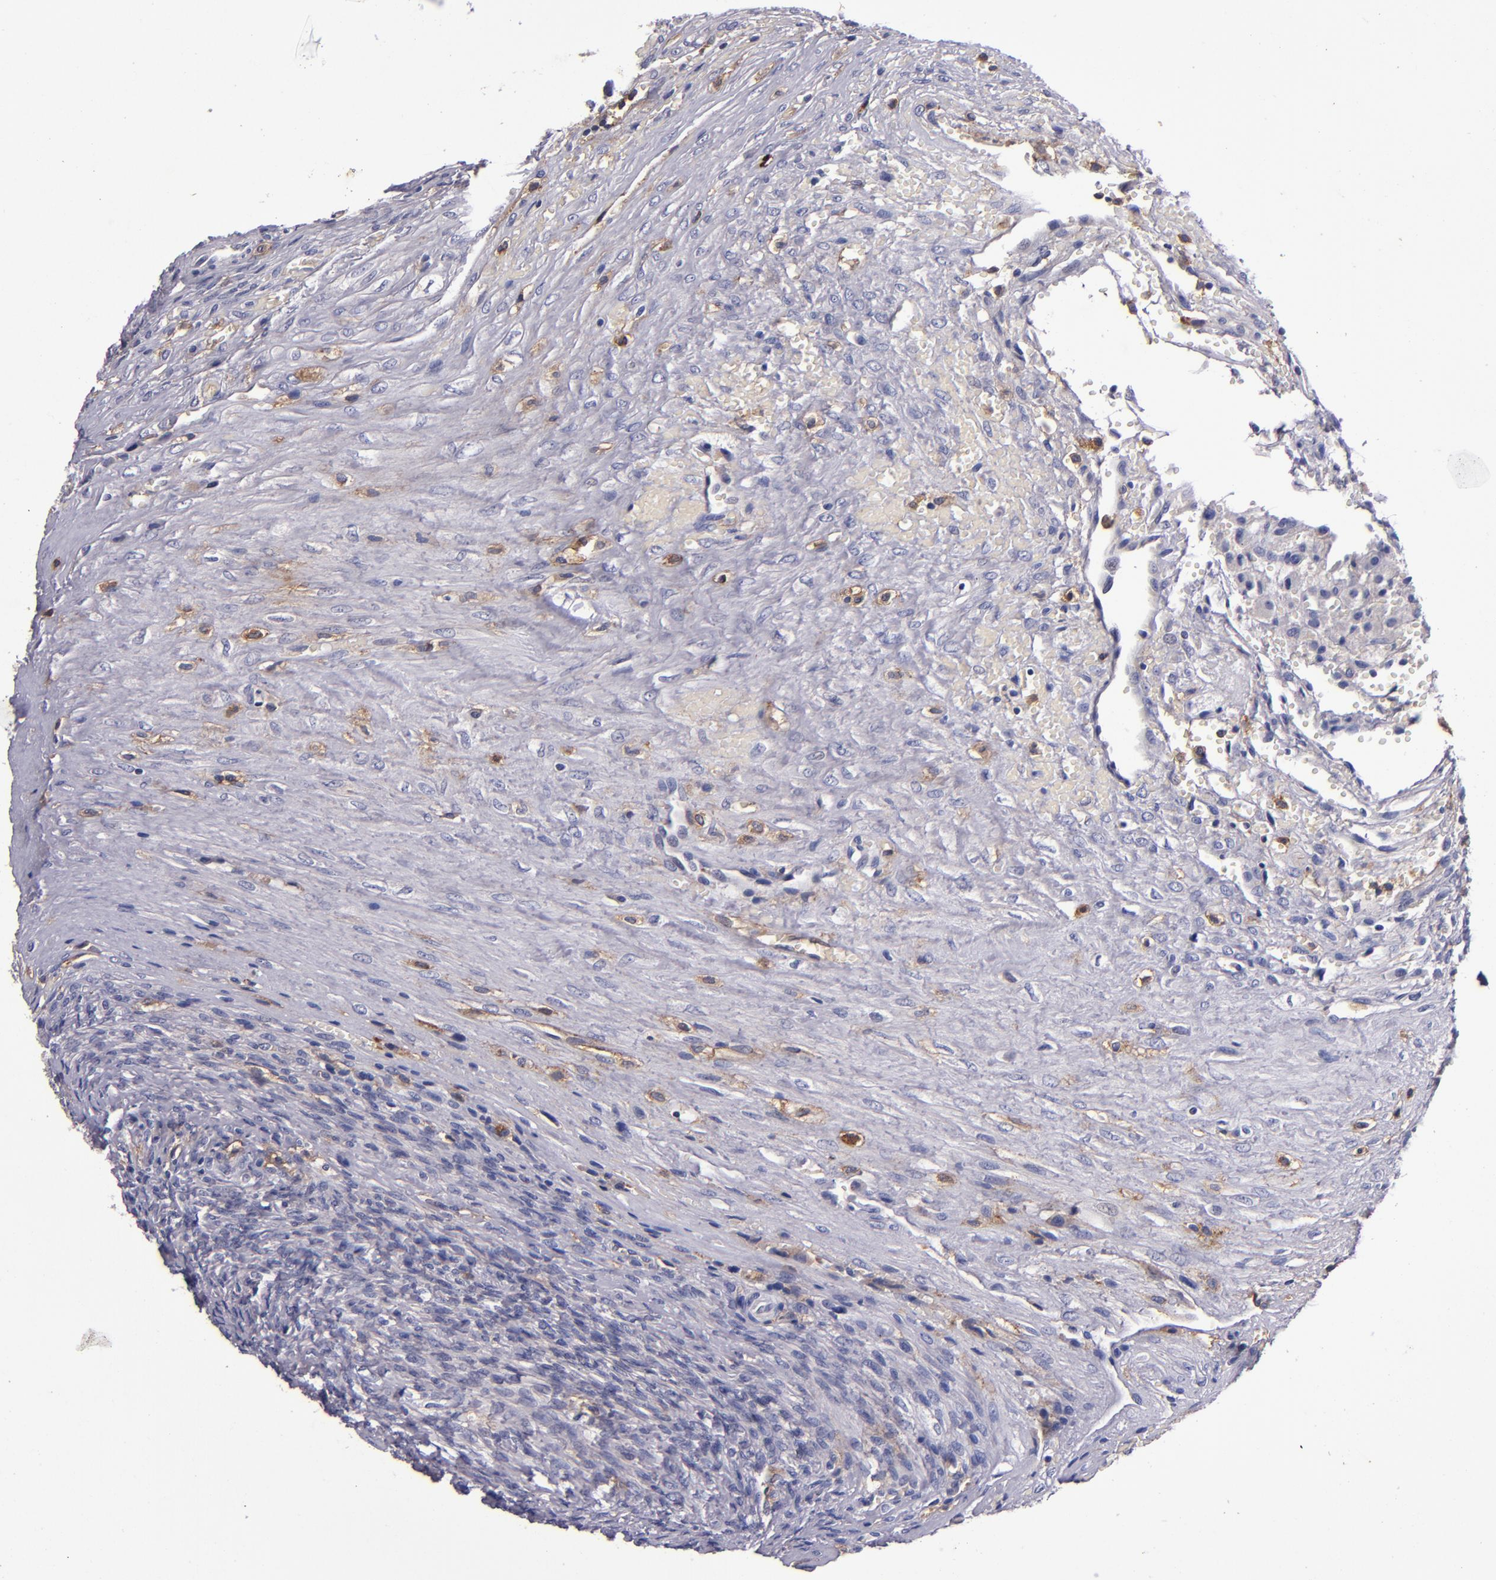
{"staining": {"intensity": "weak", "quantity": "<25%", "location": "cytoplasmic/membranous"}, "tissue": "ovary", "cell_type": "Ovarian stroma cells", "image_type": "normal", "snomed": [{"axis": "morphology", "description": "Normal tissue, NOS"}, {"axis": "topography", "description": "Ovary"}], "caption": "This is an IHC micrograph of benign ovary. There is no expression in ovarian stroma cells.", "gene": "SIRPA", "patient": {"sex": "female", "age": 56}}